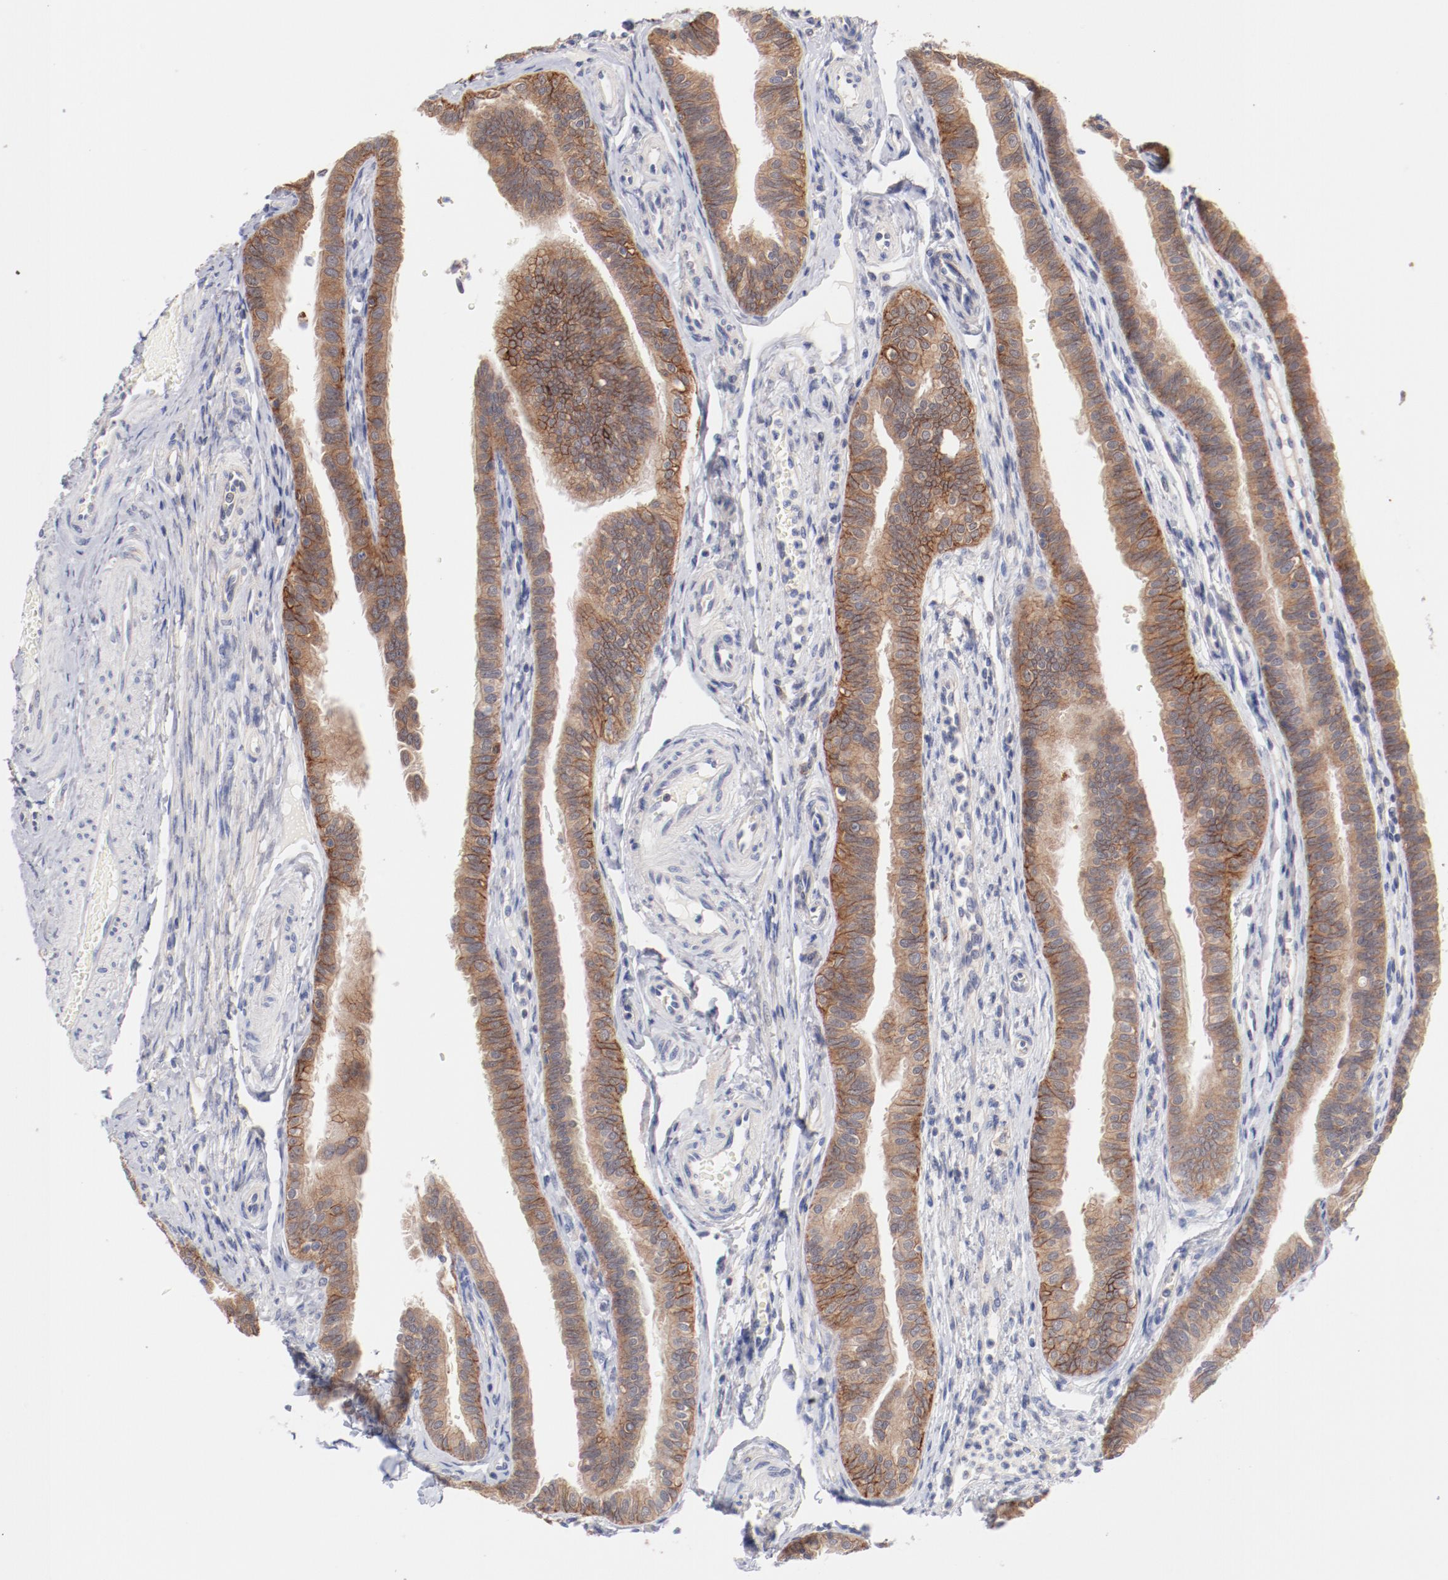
{"staining": {"intensity": "moderate", "quantity": ">75%", "location": "cytoplasmic/membranous"}, "tissue": "fallopian tube", "cell_type": "Glandular cells", "image_type": "normal", "snomed": [{"axis": "morphology", "description": "Normal tissue, NOS"}, {"axis": "morphology", "description": "Dermoid, NOS"}, {"axis": "topography", "description": "Fallopian tube"}], "caption": "A histopathology image of fallopian tube stained for a protein displays moderate cytoplasmic/membranous brown staining in glandular cells.", "gene": "SETD3", "patient": {"sex": "female", "age": 33}}